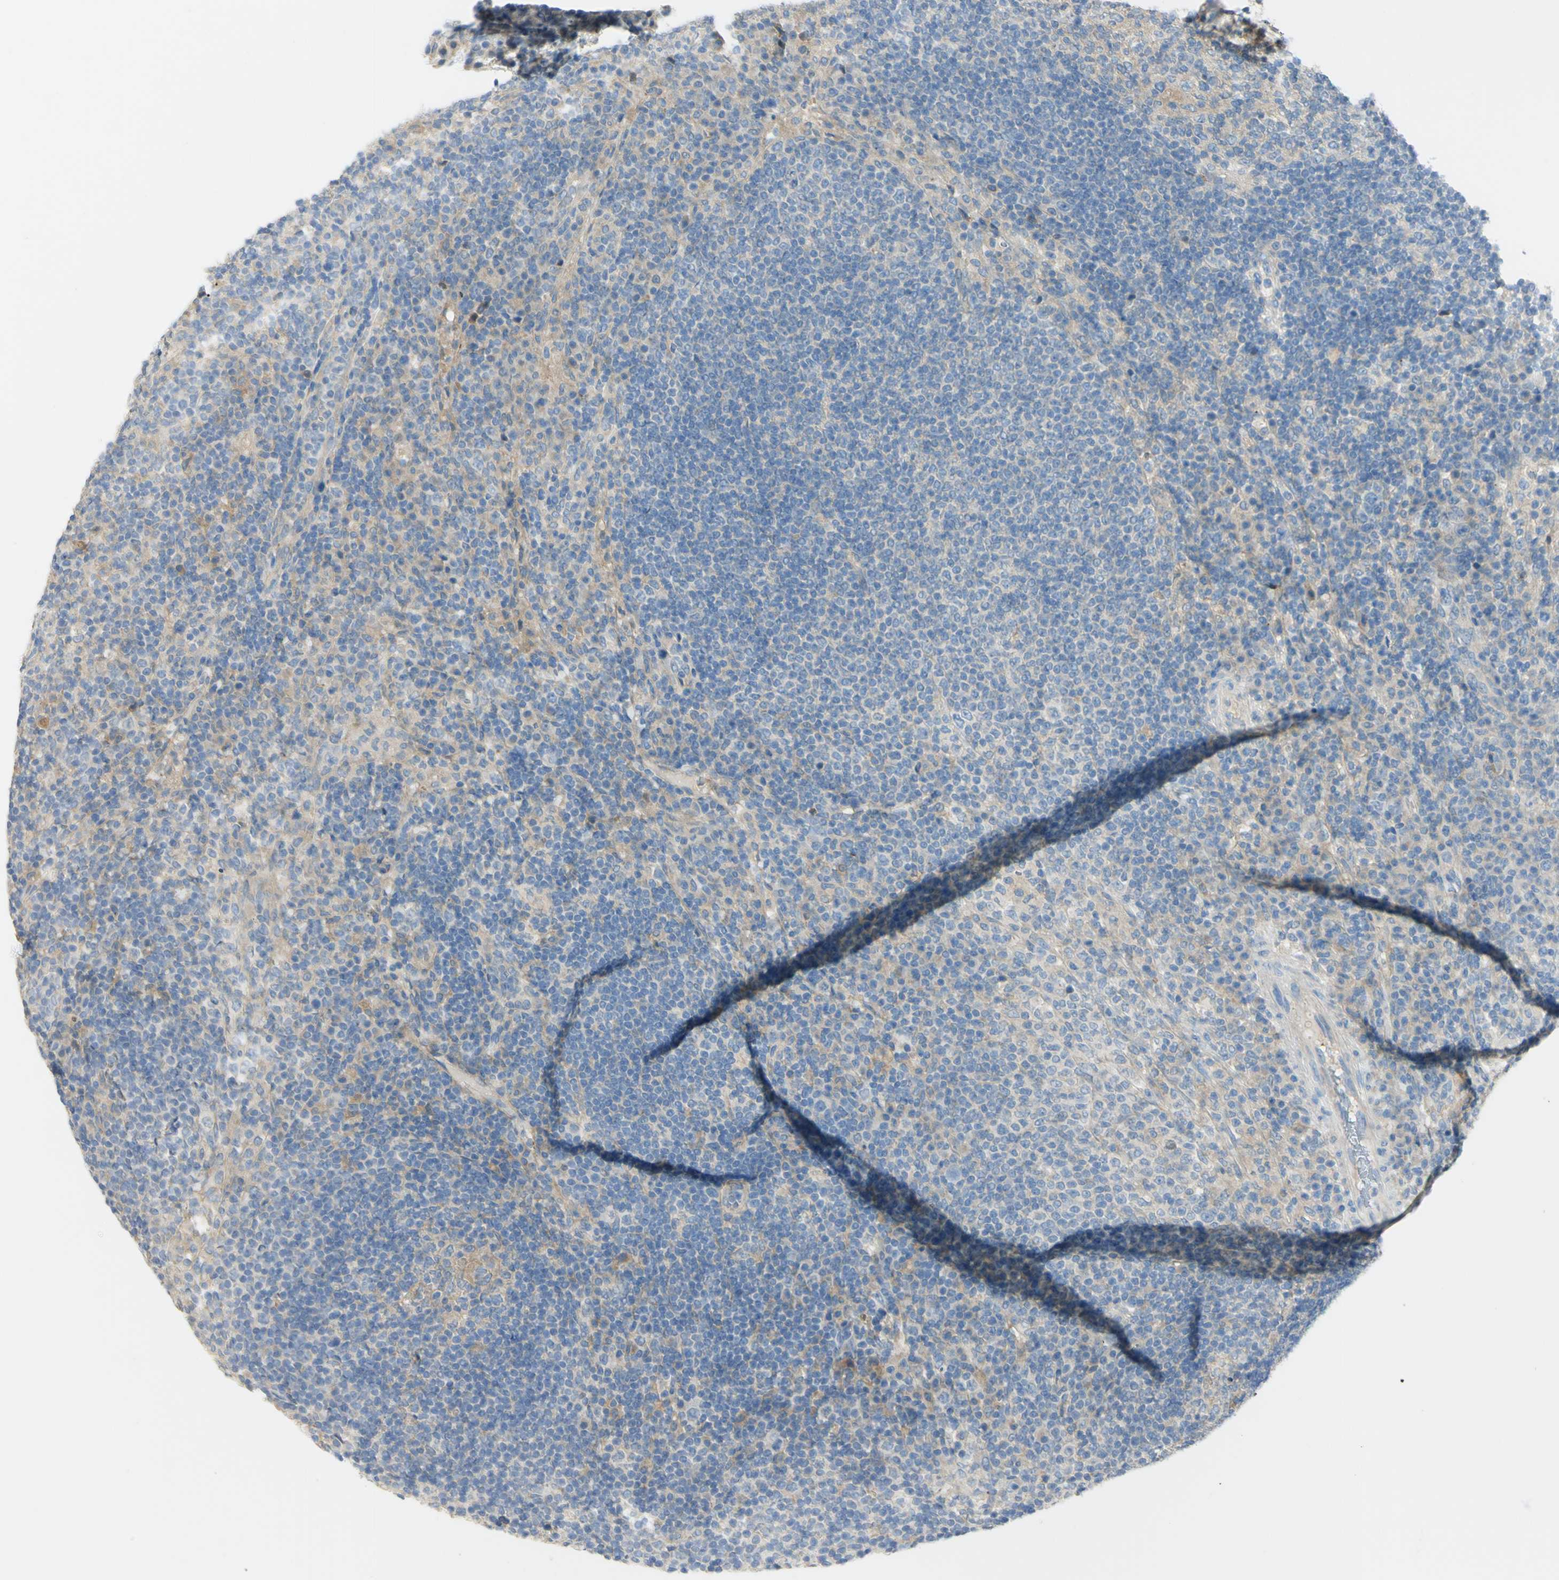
{"staining": {"intensity": "negative", "quantity": "none", "location": "none"}, "tissue": "lymph node", "cell_type": "Germinal center cells", "image_type": "normal", "snomed": [{"axis": "morphology", "description": "Normal tissue, NOS"}, {"axis": "topography", "description": "Lymph node"}], "caption": "High power microscopy image of an IHC micrograph of normal lymph node, revealing no significant positivity in germinal center cells. (Brightfield microscopy of DAB (3,3'-diaminobenzidine) immunohistochemistry (IHC) at high magnification).", "gene": "GCNT3", "patient": {"sex": "female", "age": 53}}